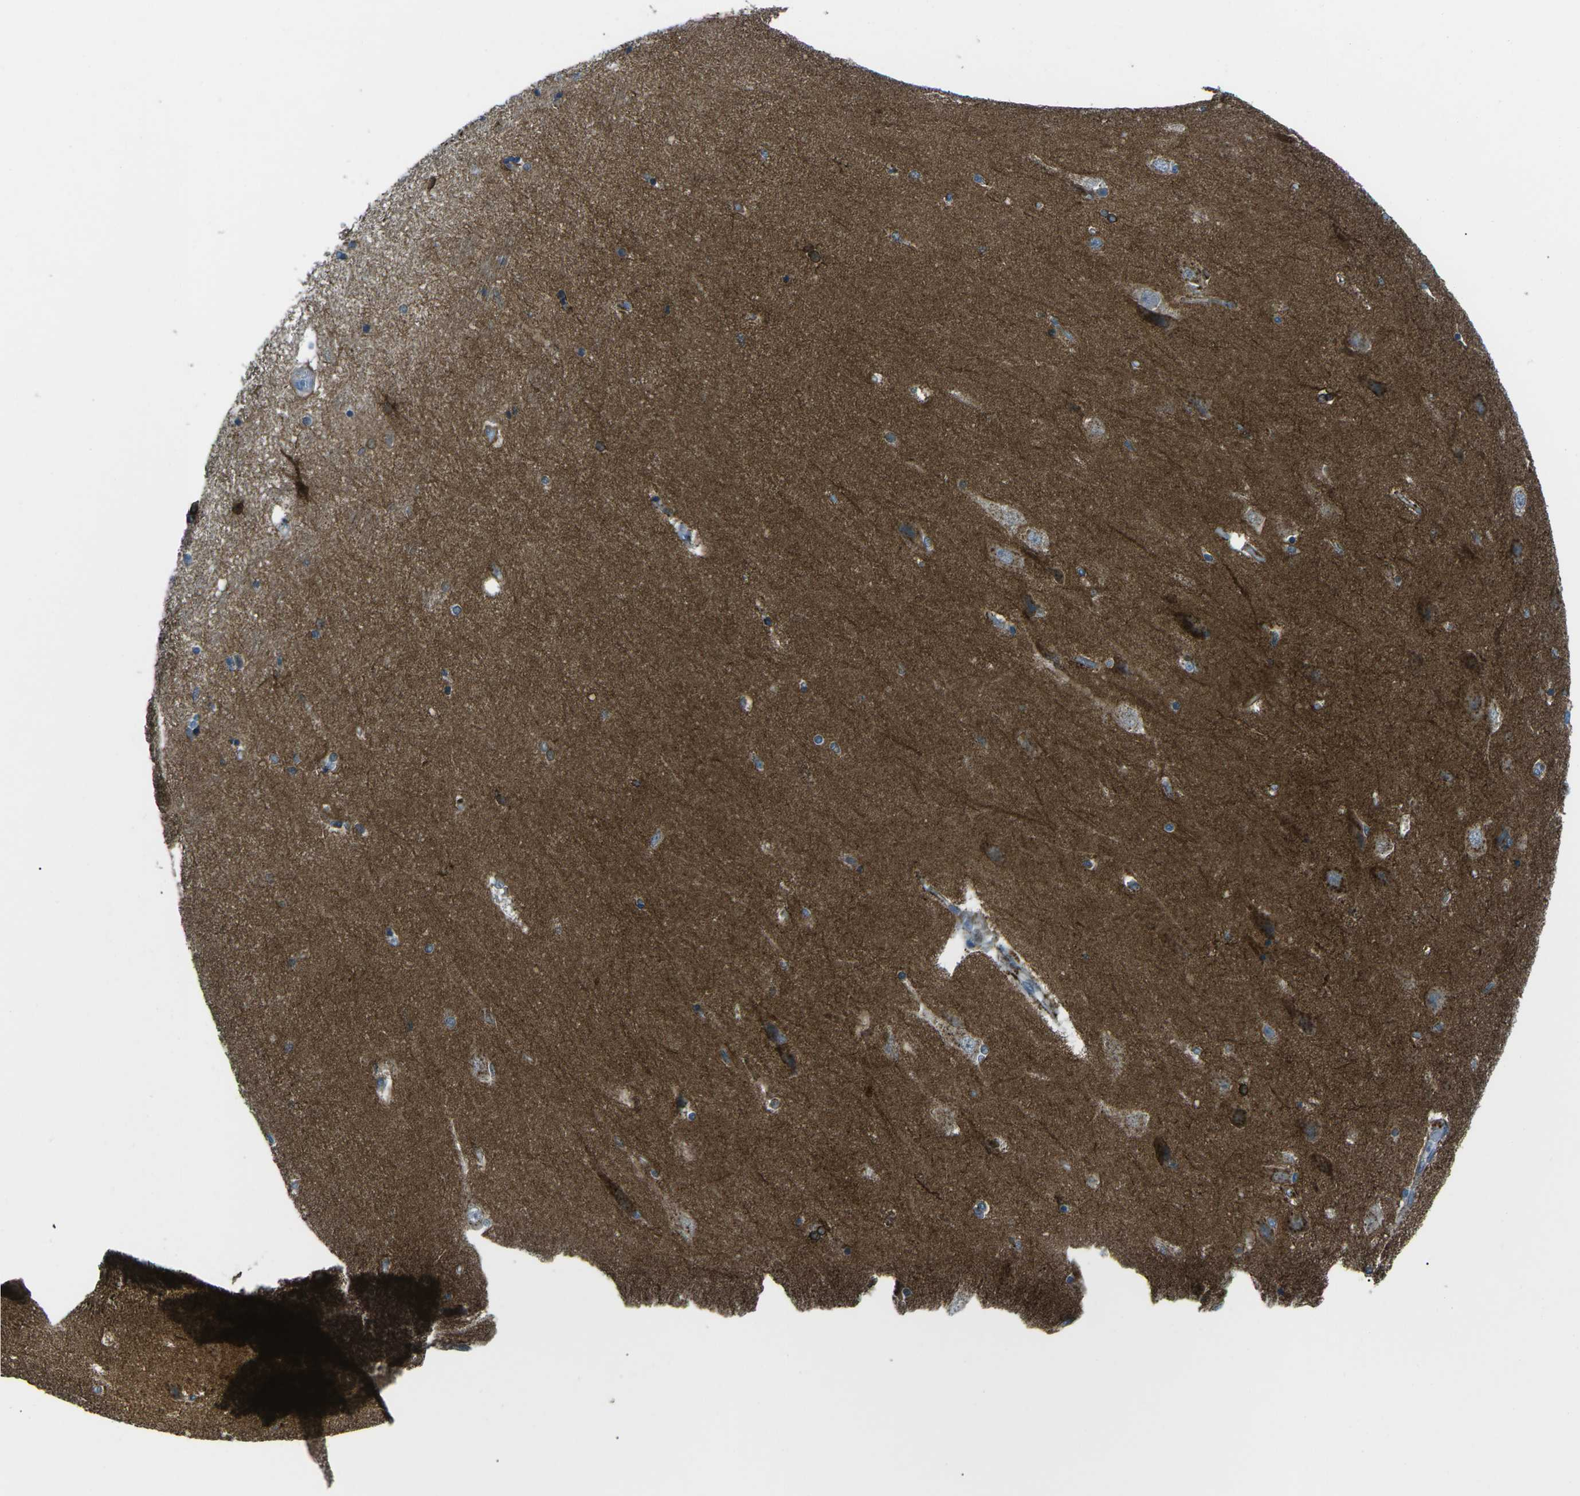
{"staining": {"intensity": "strong", "quantity": "<25%", "location": "cytoplasmic/membranous"}, "tissue": "hippocampus", "cell_type": "Glial cells", "image_type": "normal", "snomed": [{"axis": "morphology", "description": "Normal tissue, NOS"}, {"axis": "topography", "description": "Hippocampus"}], "caption": "Hippocampus stained for a protein (brown) displays strong cytoplasmic/membranous positive positivity in approximately <25% of glial cells.", "gene": "PRKCA", "patient": {"sex": "female", "age": 54}}